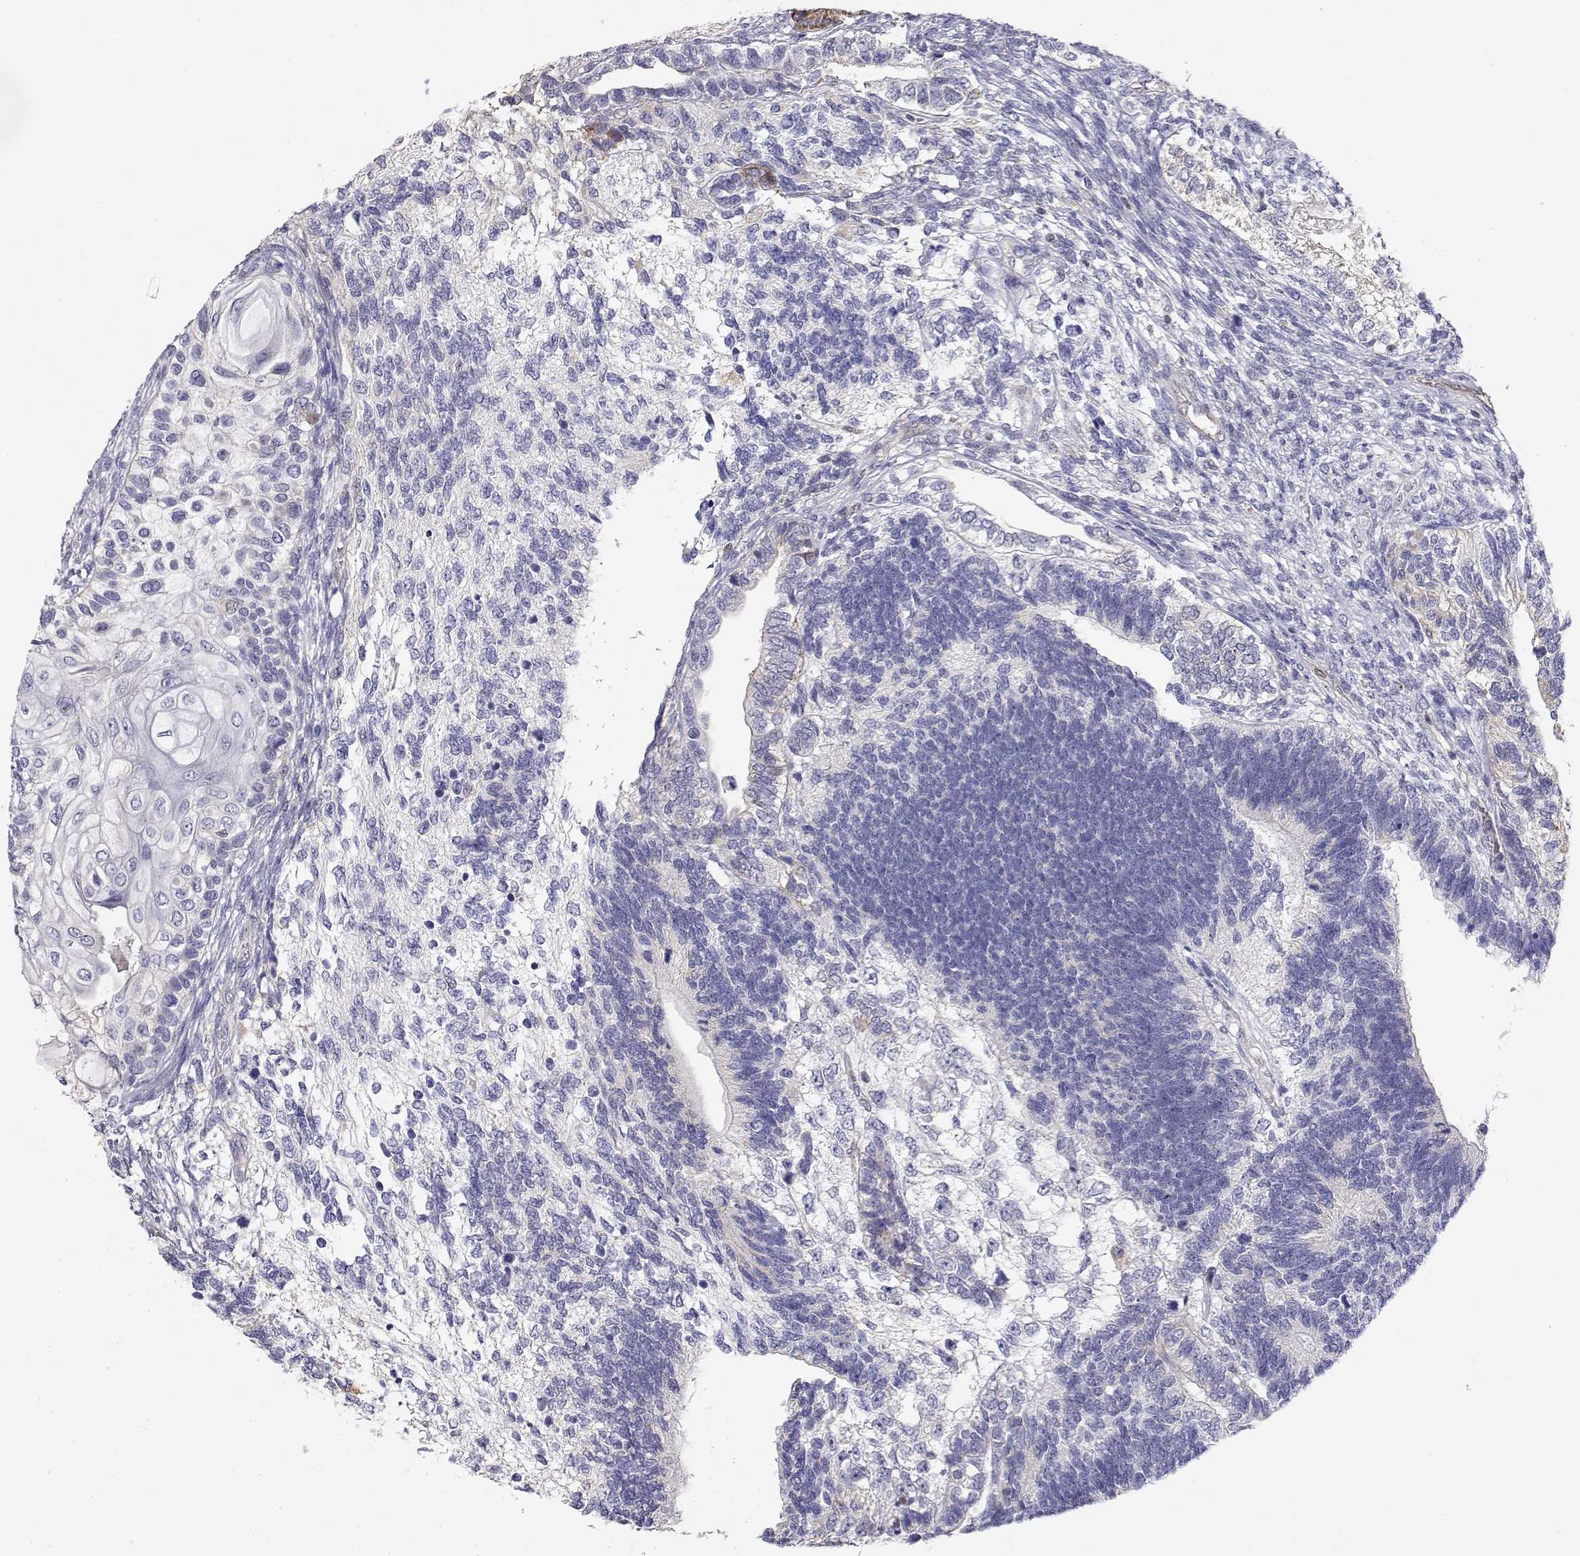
{"staining": {"intensity": "negative", "quantity": "none", "location": "none"}, "tissue": "testis cancer", "cell_type": "Tumor cells", "image_type": "cancer", "snomed": [{"axis": "morphology", "description": "Seminoma, NOS"}, {"axis": "morphology", "description": "Carcinoma, Embryonal, NOS"}, {"axis": "topography", "description": "Testis"}], "caption": "Immunohistochemical staining of human testis cancer shows no significant positivity in tumor cells.", "gene": "ADA", "patient": {"sex": "male", "age": 41}}